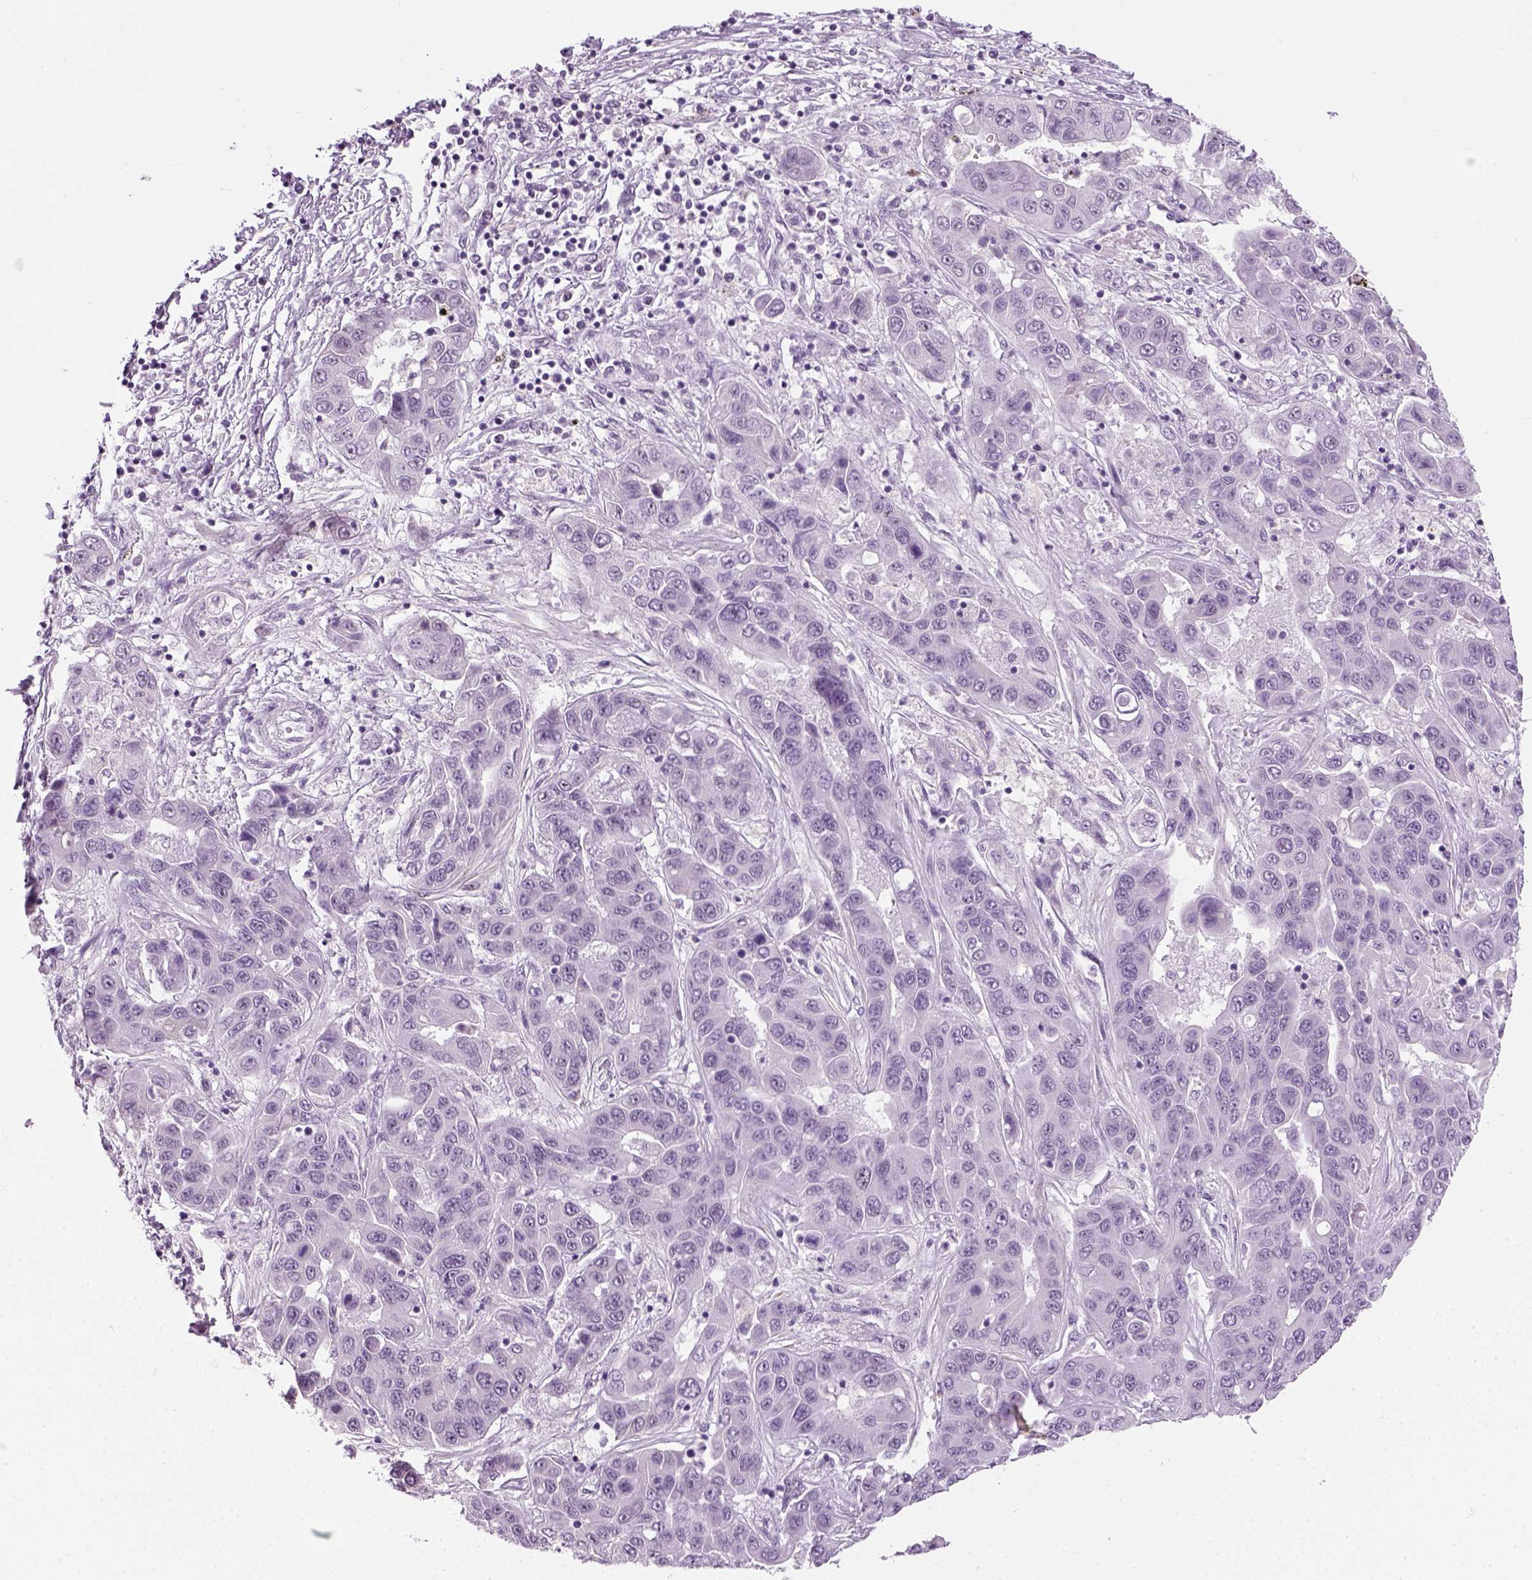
{"staining": {"intensity": "negative", "quantity": "none", "location": "none"}, "tissue": "liver cancer", "cell_type": "Tumor cells", "image_type": "cancer", "snomed": [{"axis": "morphology", "description": "Cholangiocarcinoma"}, {"axis": "topography", "description": "Liver"}], "caption": "Liver cancer stained for a protein using IHC exhibits no expression tumor cells.", "gene": "ZNF865", "patient": {"sex": "female", "age": 52}}